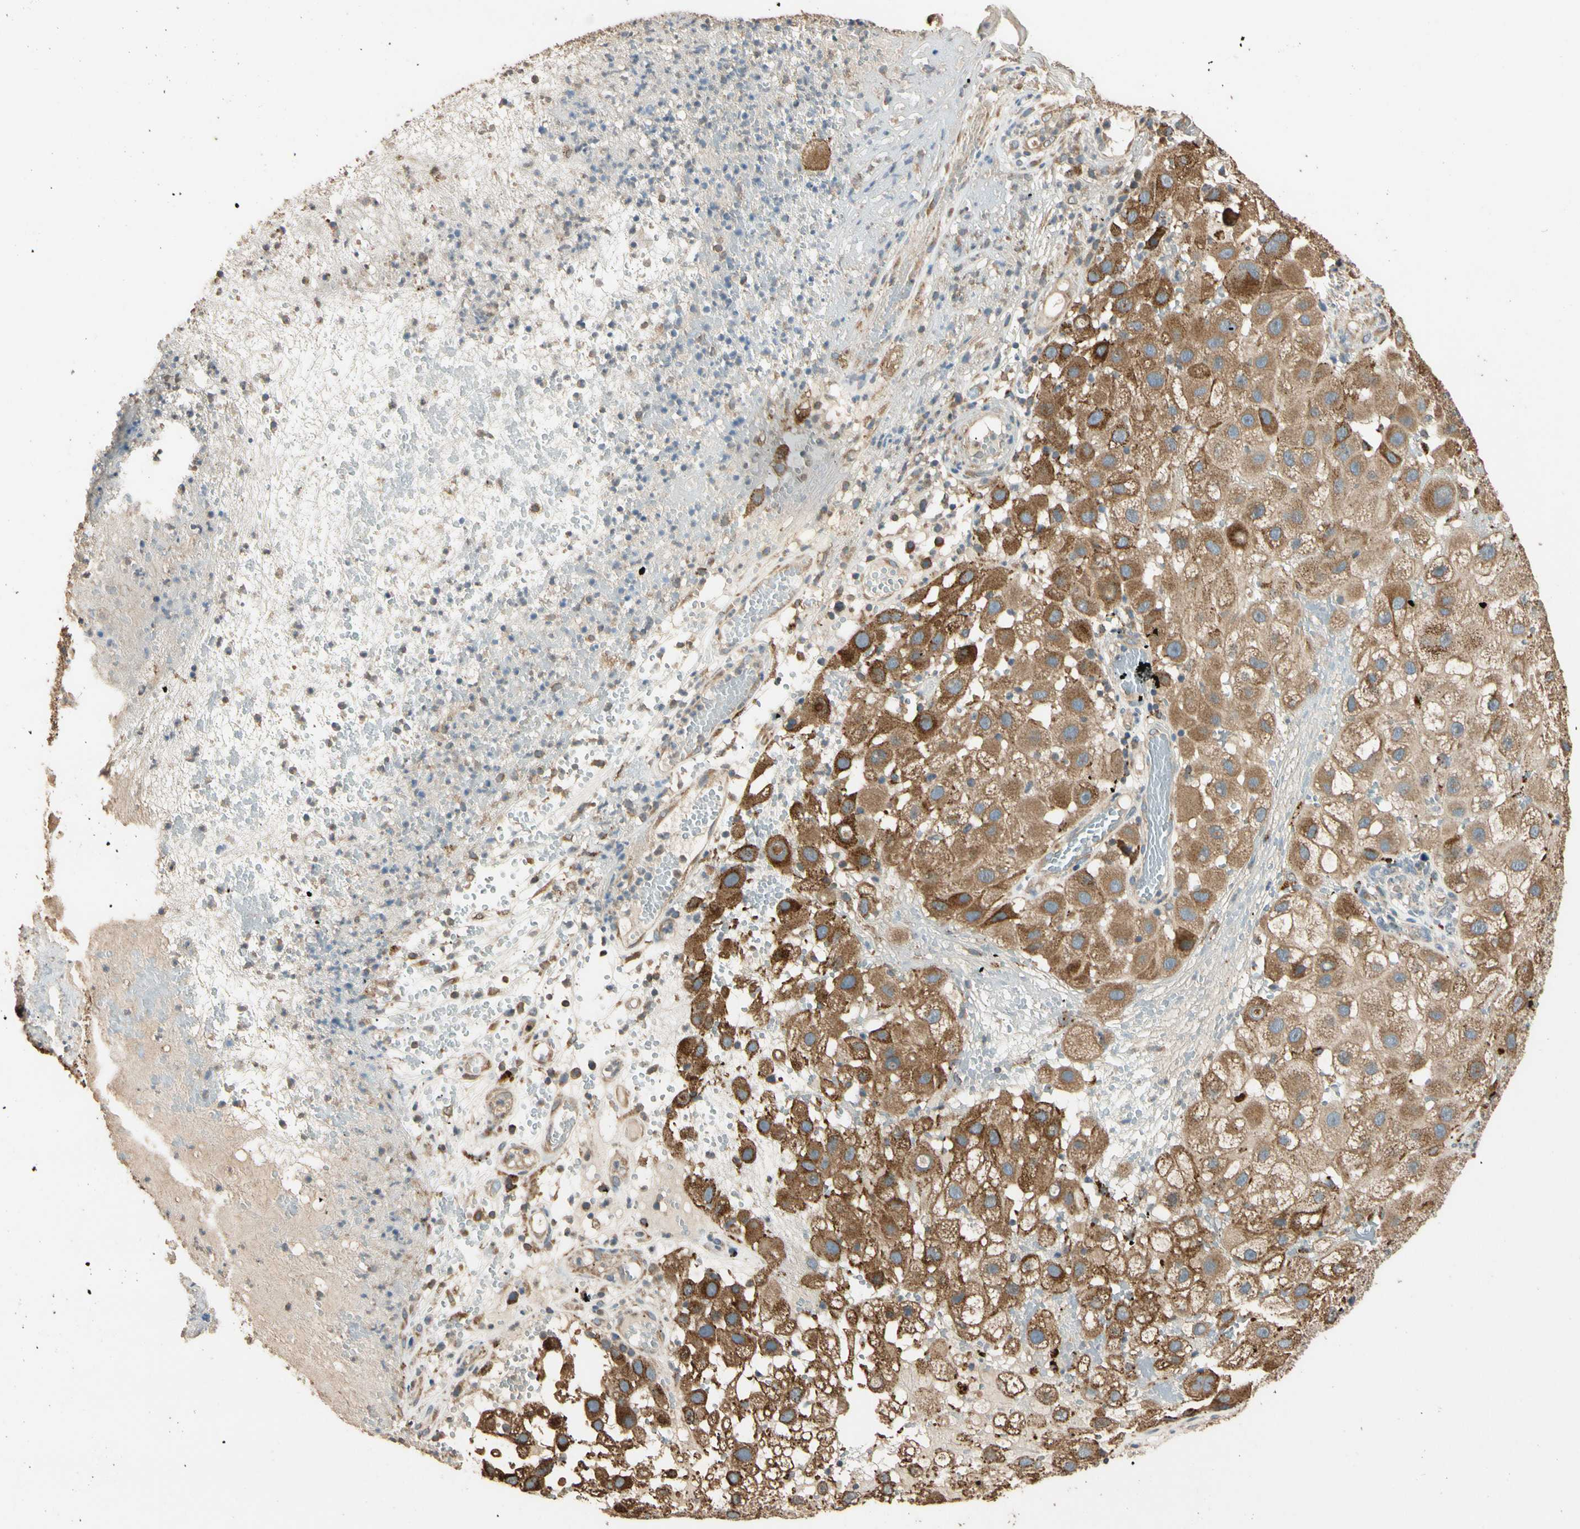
{"staining": {"intensity": "moderate", "quantity": ">75%", "location": "cytoplasmic/membranous"}, "tissue": "melanoma", "cell_type": "Tumor cells", "image_type": "cancer", "snomed": [{"axis": "morphology", "description": "Malignant melanoma, NOS"}, {"axis": "topography", "description": "Skin"}], "caption": "Malignant melanoma tissue displays moderate cytoplasmic/membranous positivity in approximately >75% of tumor cells, visualized by immunohistochemistry.", "gene": "STX18", "patient": {"sex": "female", "age": 81}}